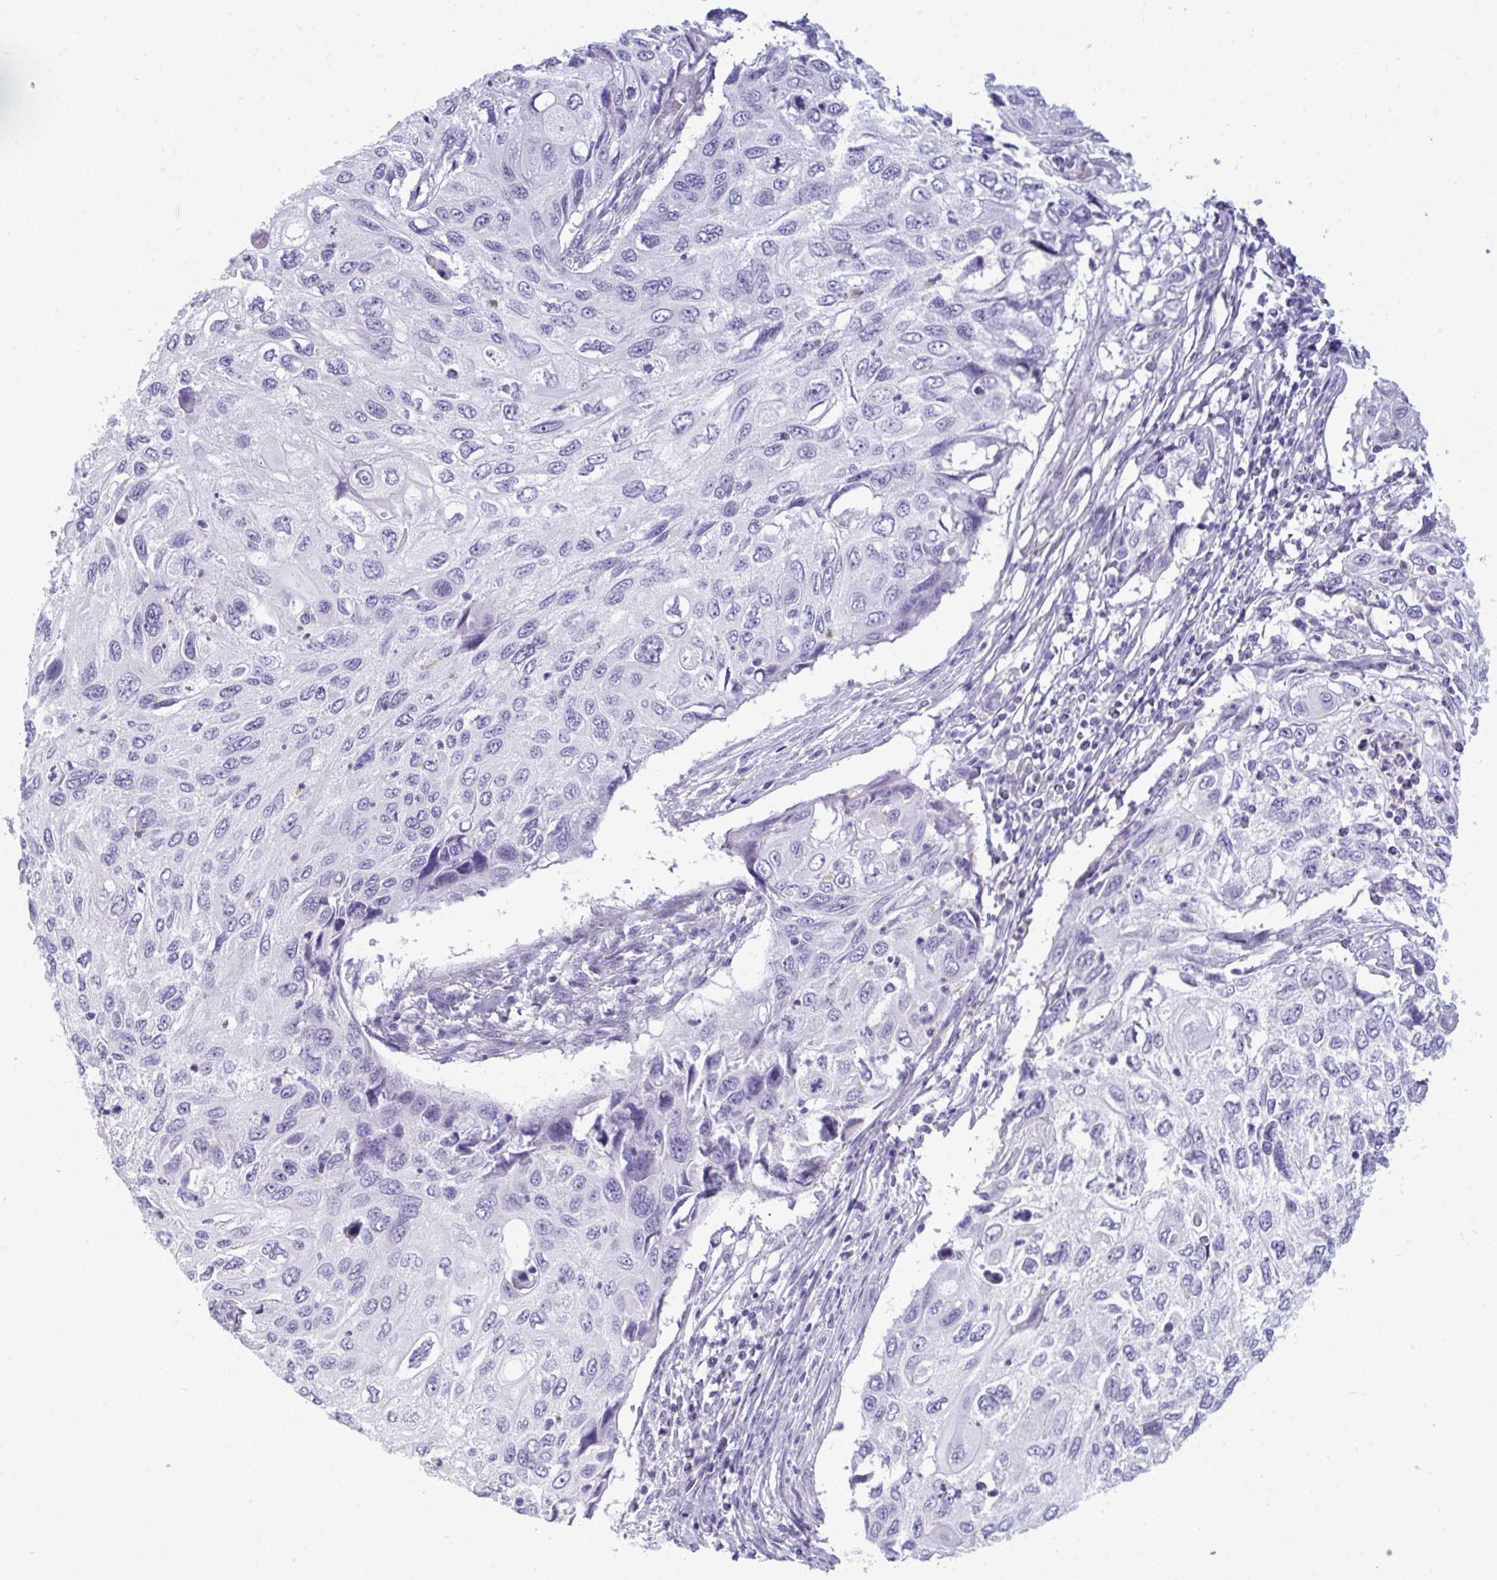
{"staining": {"intensity": "negative", "quantity": "none", "location": "none"}, "tissue": "cervical cancer", "cell_type": "Tumor cells", "image_type": "cancer", "snomed": [{"axis": "morphology", "description": "Squamous cell carcinoma, NOS"}, {"axis": "topography", "description": "Cervix"}], "caption": "Photomicrograph shows no protein staining in tumor cells of cervical cancer tissue.", "gene": "MYH10", "patient": {"sex": "female", "age": 70}}